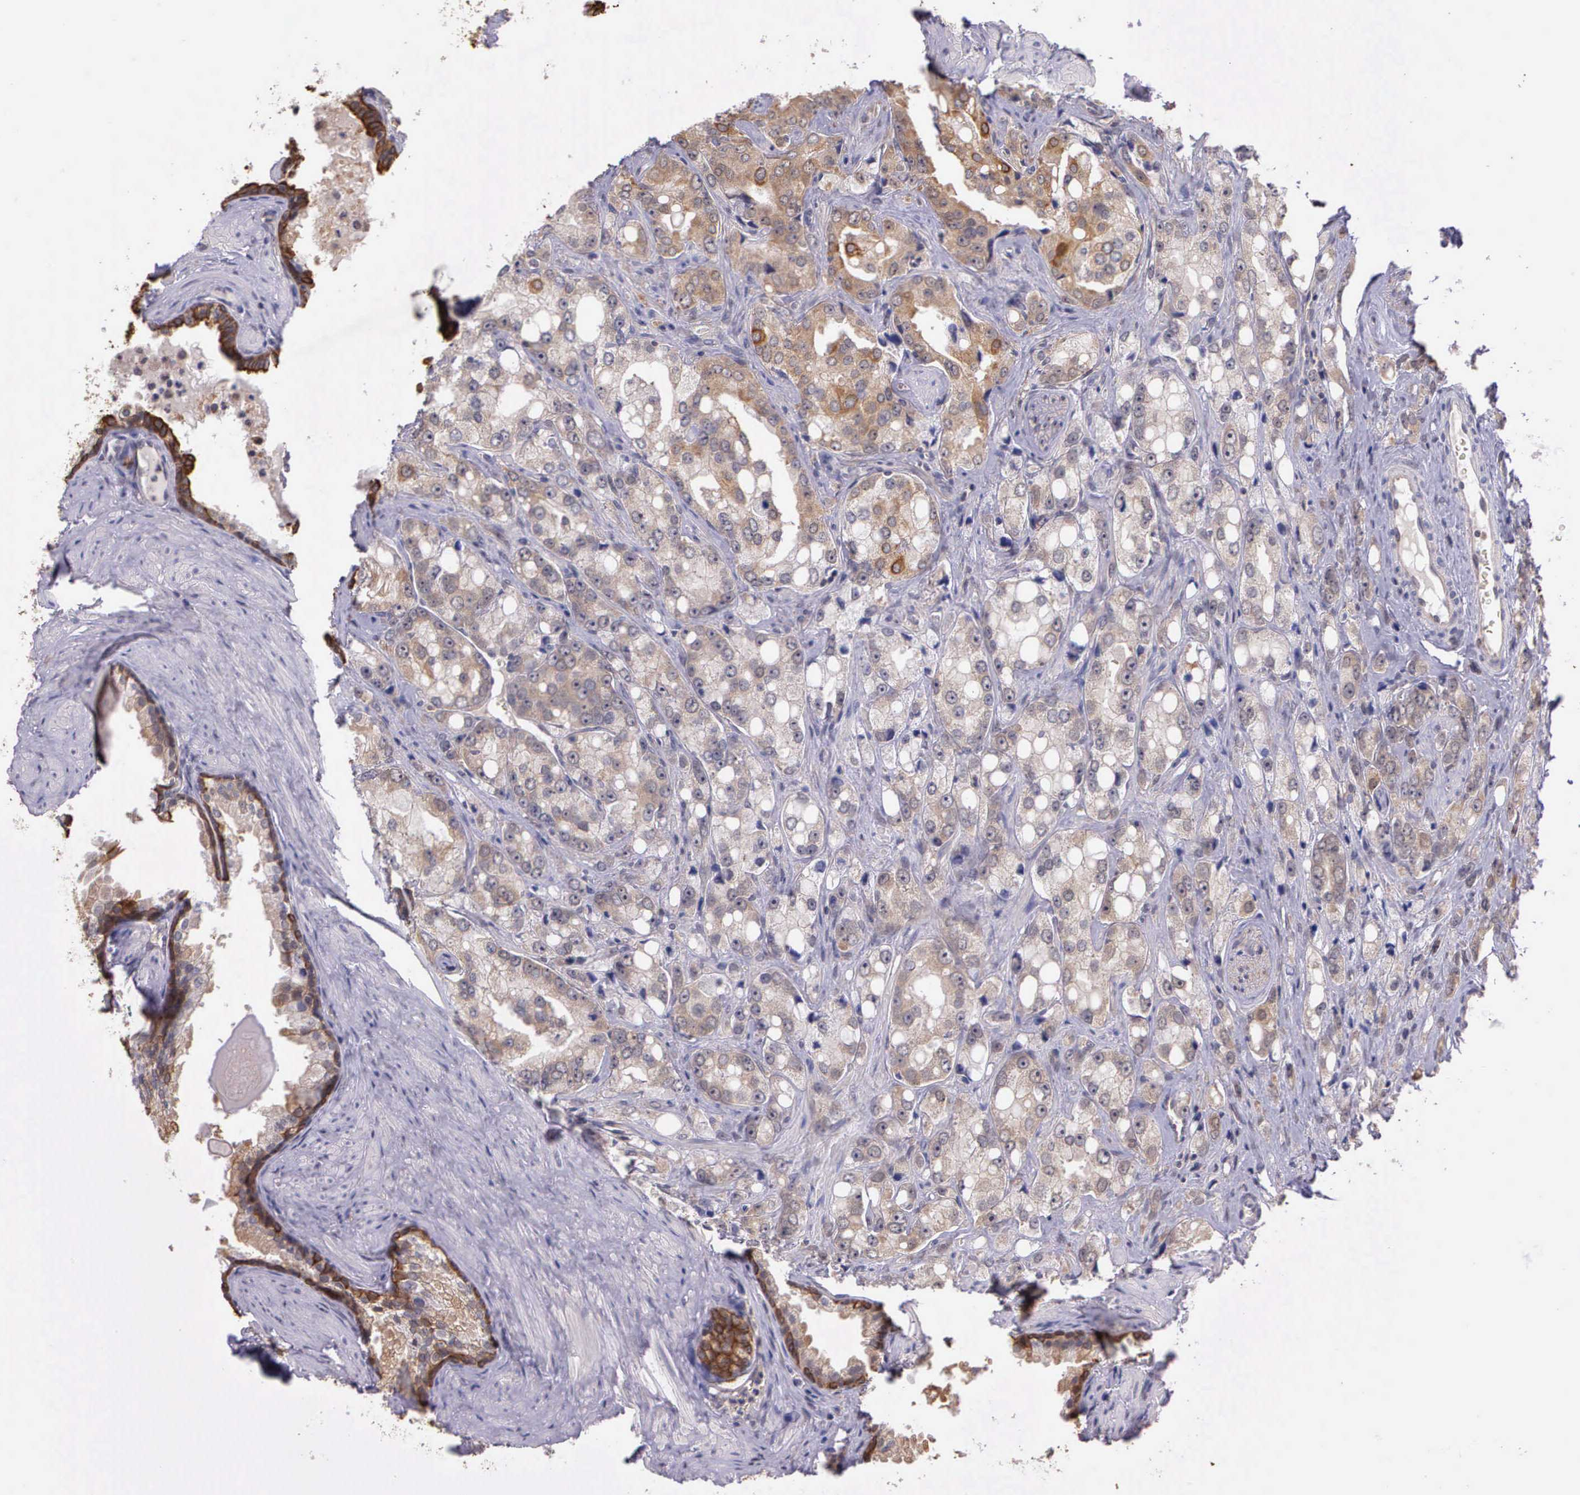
{"staining": {"intensity": "negative", "quantity": "none", "location": "none"}, "tissue": "prostate cancer", "cell_type": "Tumor cells", "image_type": "cancer", "snomed": [{"axis": "morphology", "description": "Adenocarcinoma, Medium grade"}, {"axis": "topography", "description": "Prostate"}], "caption": "Medium-grade adenocarcinoma (prostate) stained for a protein using IHC shows no expression tumor cells.", "gene": "IGBP1", "patient": {"sex": "male", "age": 60}}